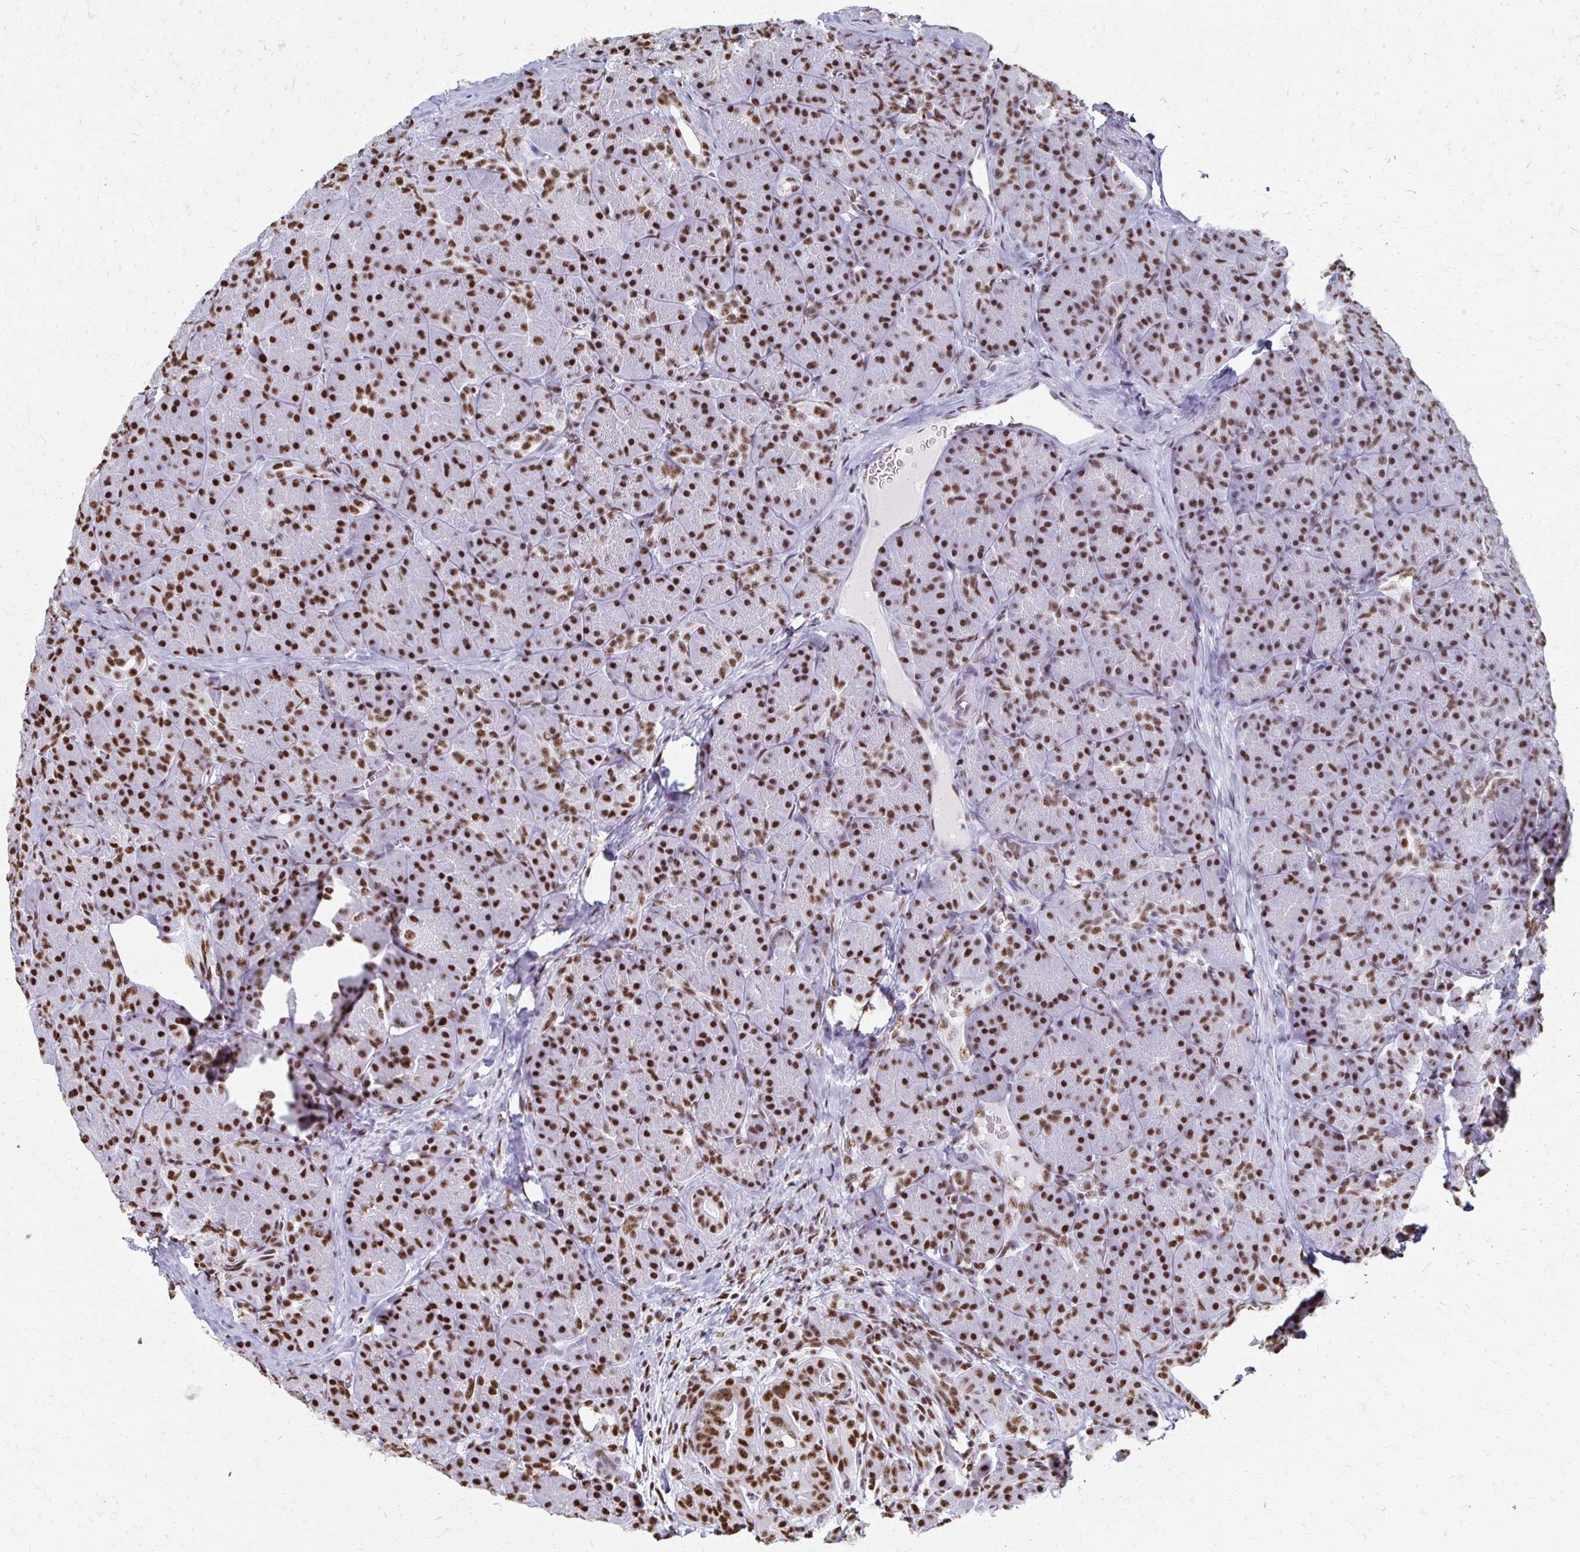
{"staining": {"intensity": "strong", "quantity": ">75%", "location": "nuclear"}, "tissue": "pancreas", "cell_type": "Exocrine glandular cells", "image_type": "normal", "snomed": [{"axis": "morphology", "description": "Normal tissue, NOS"}, {"axis": "topography", "description": "Pancreas"}], "caption": "Exocrine glandular cells demonstrate high levels of strong nuclear positivity in about >75% of cells in benign pancreas. (DAB = brown stain, brightfield microscopy at high magnification).", "gene": "NONO", "patient": {"sex": "male", "age": 57}}